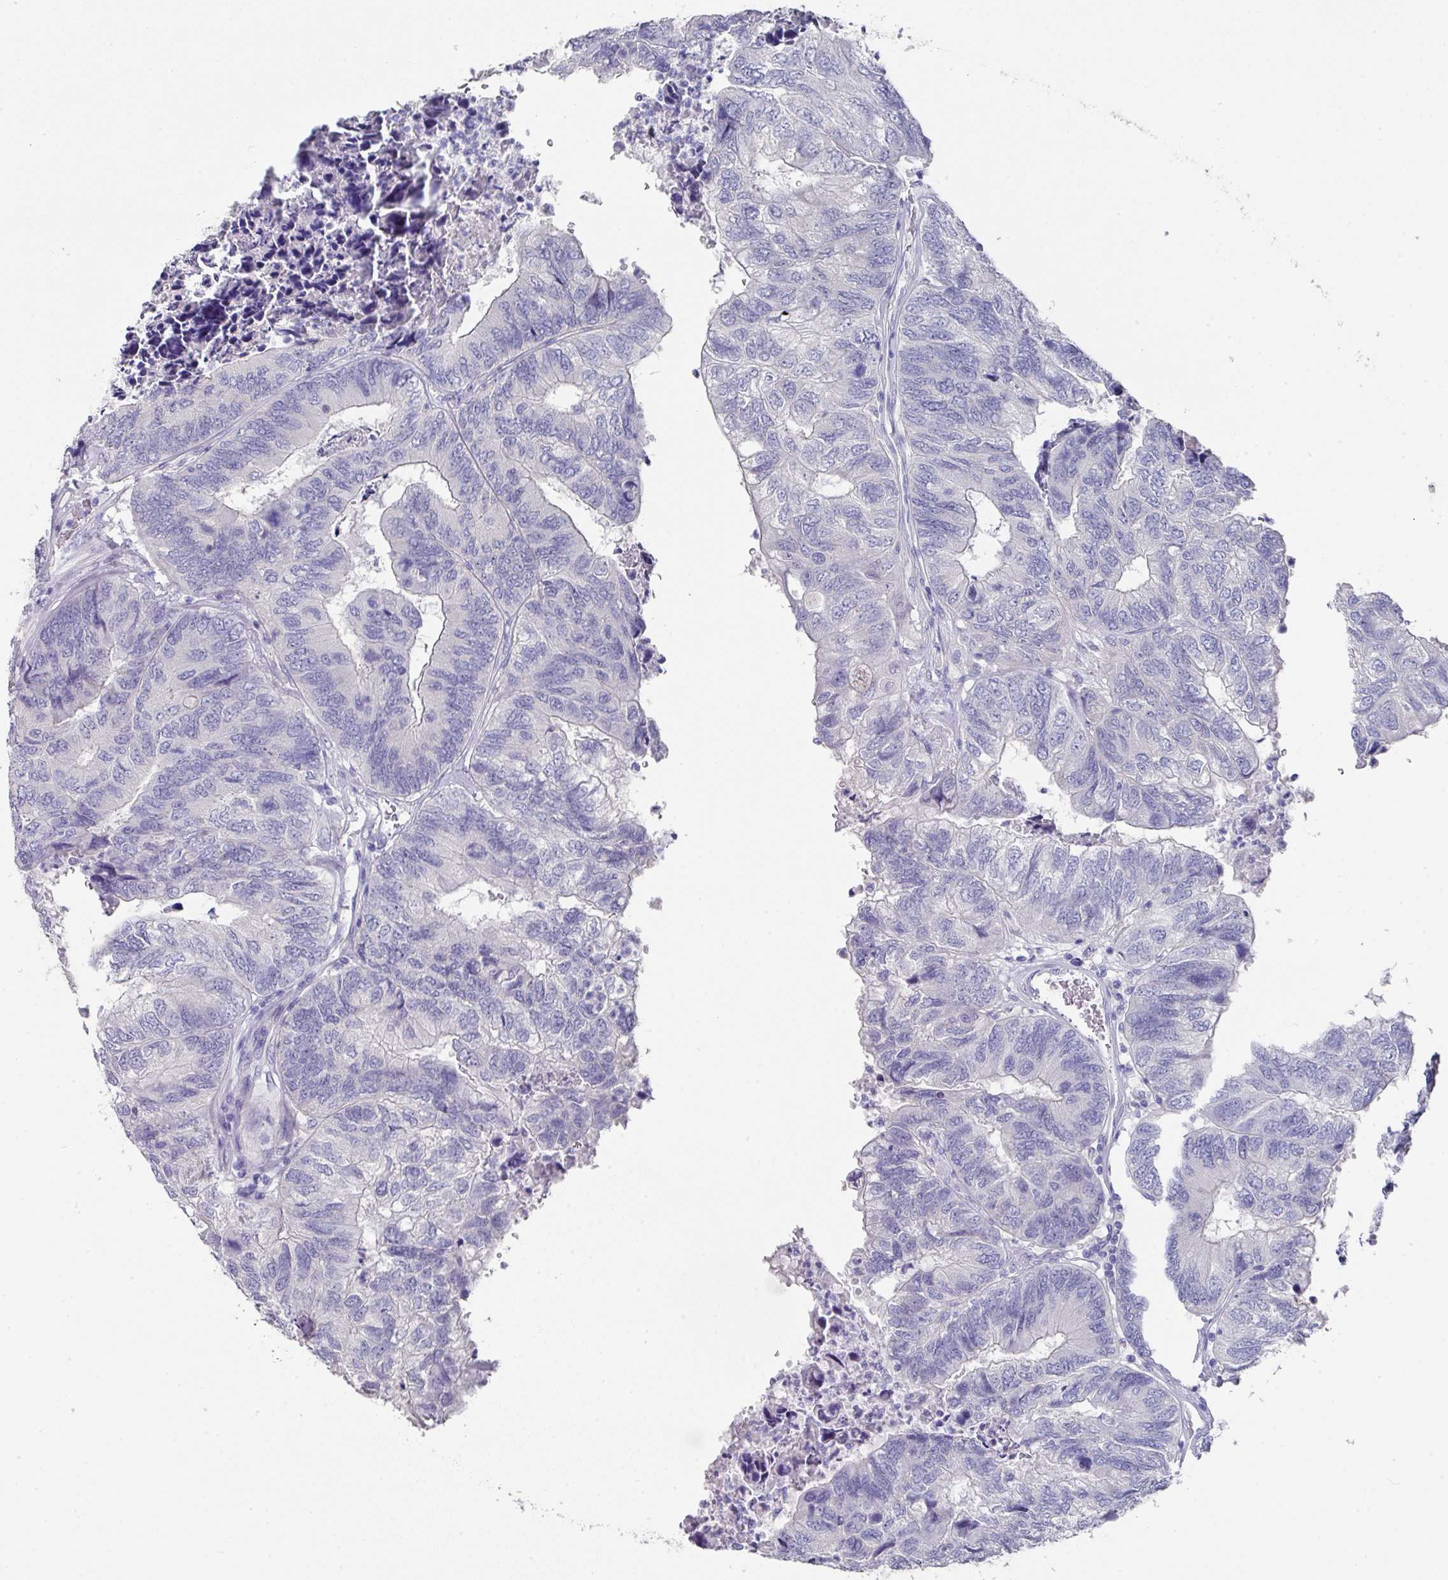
{"staining": {"intensity": "negative", "quantity": "none", "location": "none"}, "tissue": "colorectal cancer", "cell_type": "Tumor cells", "image_type": "cancer", "snomed": [{"axis": "morphology", "description": "Adenocarcinoma, NOS"}, {"axis": "topography", "description": "Colon"}], "caption": "IHC image of human colorectal cancer stained for a protein (brown), which displays no expression in tumor cells.", "gene": "DAZL", "patient": {"sex": "female", "age": 67}}